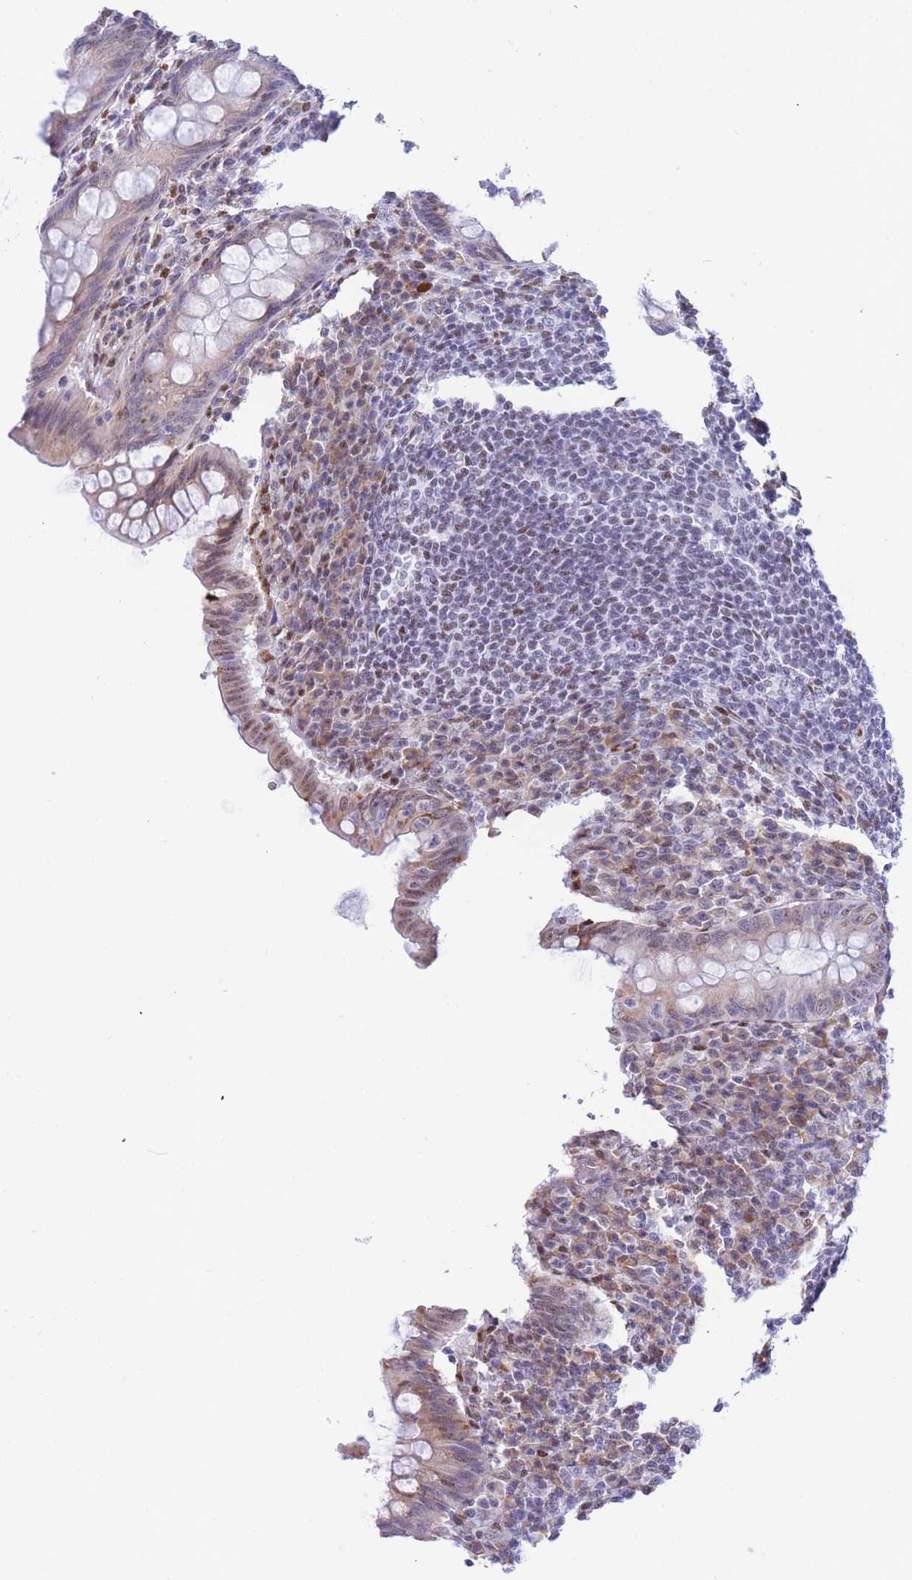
{"staining": {"intensity": "moderate", "quantity": "25%-75%", "location": "cytoplasmic/membranous,nuclear"}, "tissue": "appendix", "cell_type": "Glandular cells", "image_type": "normal", "snomed": [{"axis": "morphology", "description": "Normal tissue, NOS"}, {"axis": "topography", "description": "Appendix"}], "caption": "Immunohistochemical staining of normal human appendix displays medium levels of moderate cytoplasmic/membranous,nuclear positivity in about 25%-75% of glandular cells.", "gene": "FAM153A", "patient": {"sex": "female", "age": 33}}